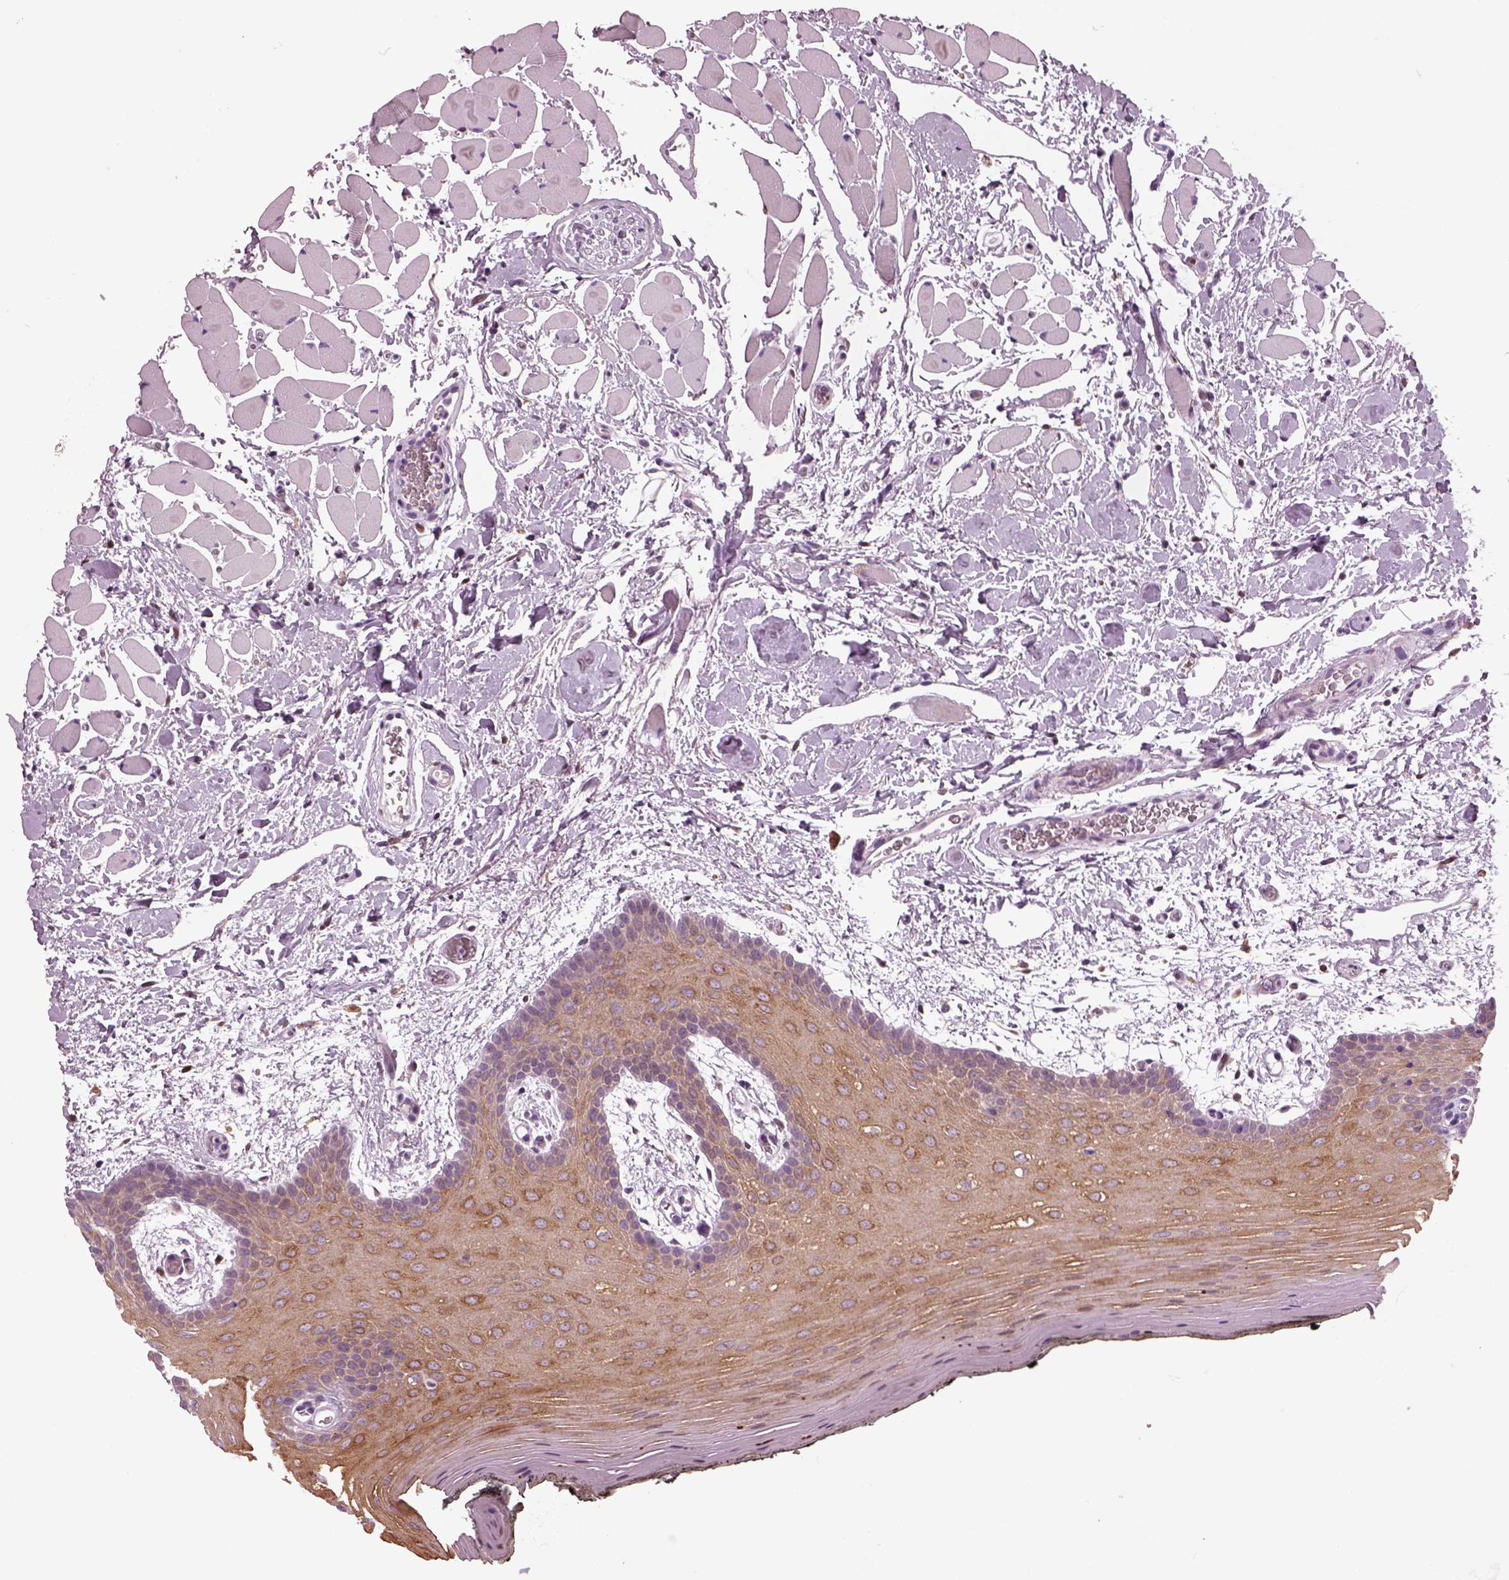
{"staining": {"intensity": "moderate", "quantity": ">75%", "location": "cytoplasmic/membranous"}, "tissue": "oral mucosa", "cell_type": "Squamous epithelial cells", "image_type": "normal", "snomed": [{"axis": "morphology", "description": "Normal tissue, NOS"}, {"axis": "topography", "description": "Oral tissue"}, {"axis": "topography", "description": "Head-Neck"}], "caption": "Moderate cytoplasmic/membranous protein expression is identified in about >75% of squamous epithelial cells in oral mucosa.", "gene": "PRR9", "patient": {"sex": "male", "age": 65}}